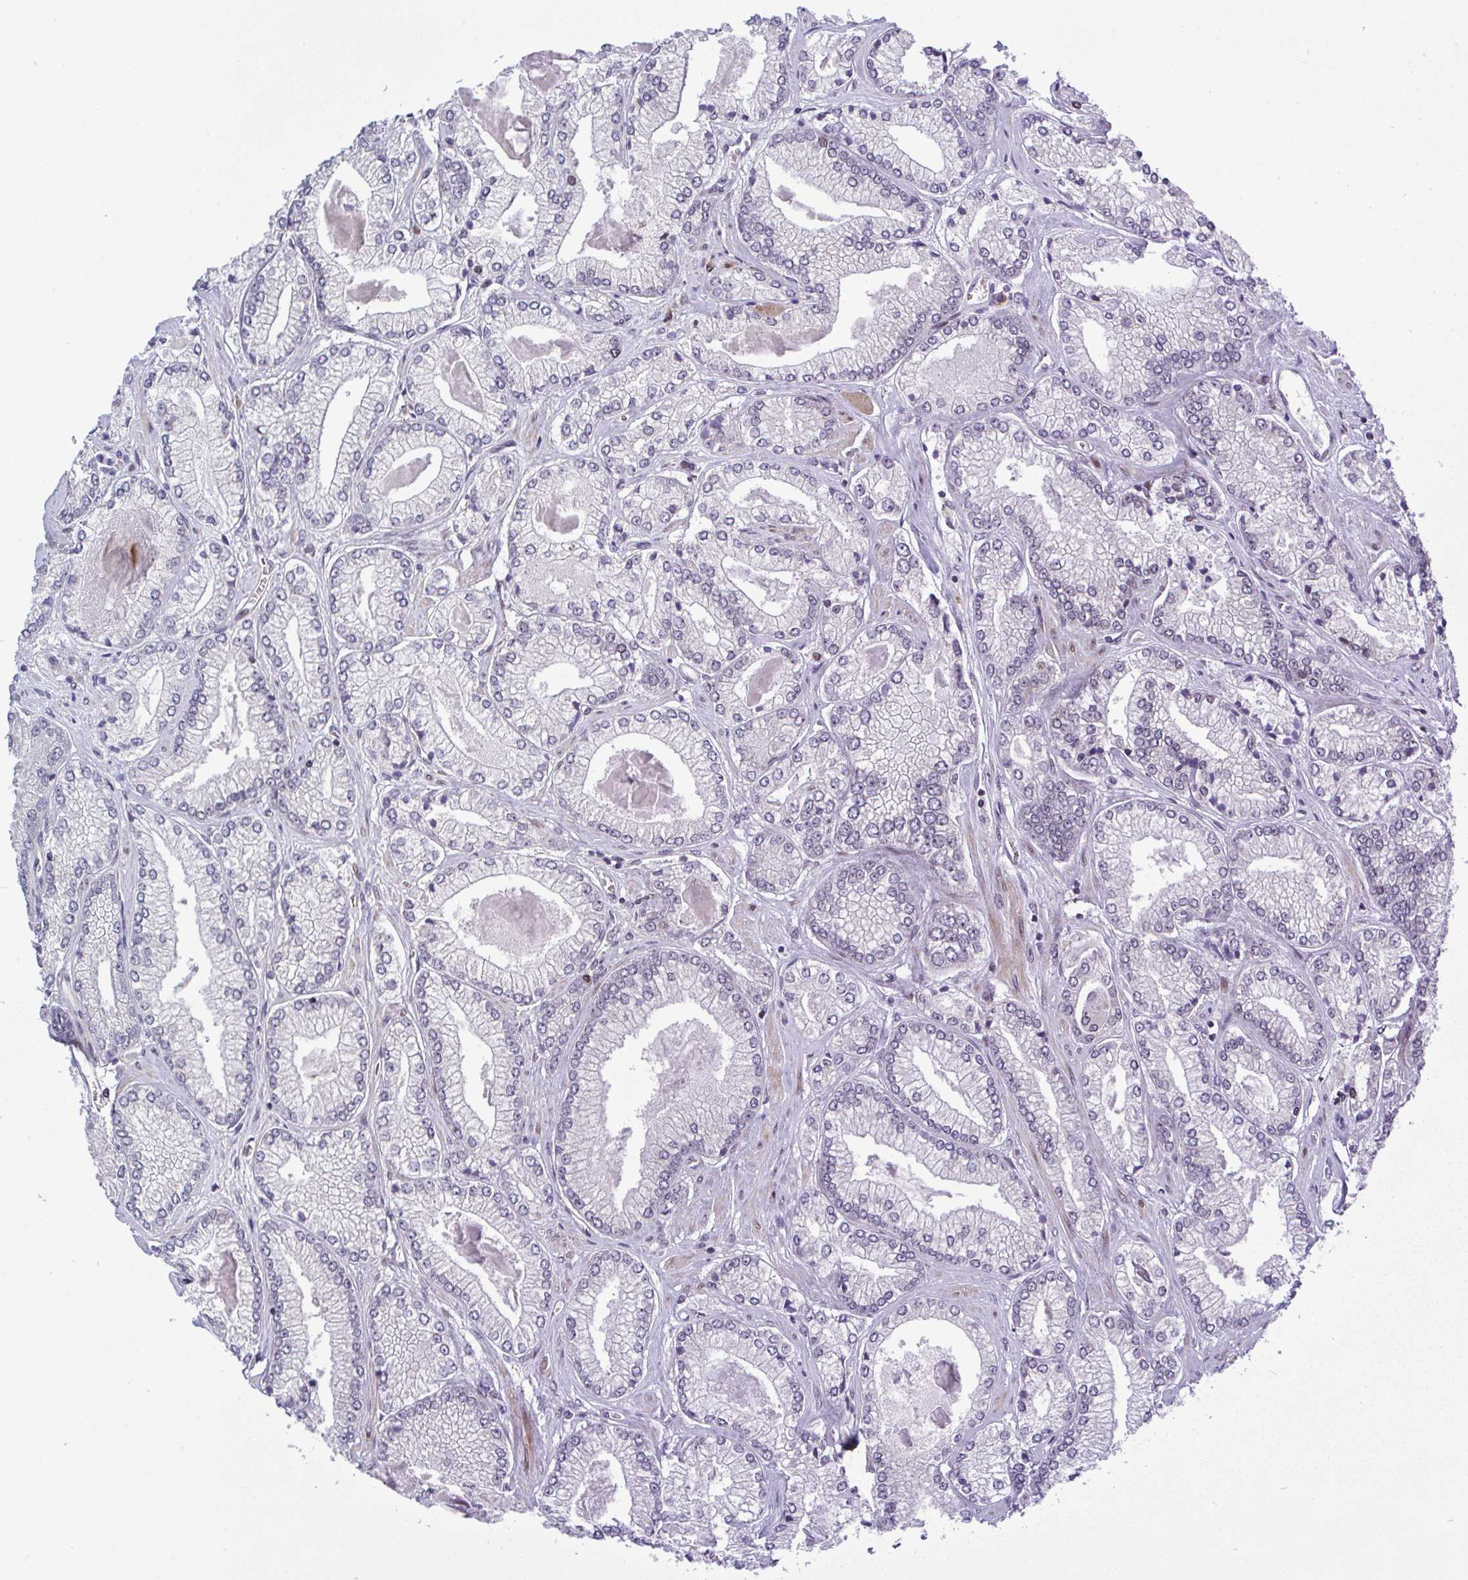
{"staining": {"intensity": "negative", "quantity": "none", "location": "none"}, "tissue": "prostate cancer", "cell_type": "Tumor cells", "image_type": "cancer", "snomed": [{"axis": "morphology", "description": "Adenocarcinoma, Low grade"}, {"axis": "topography", "description": "Prostate"}], "caption": "Immunohistochemistry histopathology image of neoplastic tissue: human adenocarcinoma (low-grade) (prostate) stained with DAB (3,3'-diaminobenzidine) shows no significant protein positivity in tumor cells.", "gene": "CASTOR2", "patient": {"sex": "male", "age": 67}}